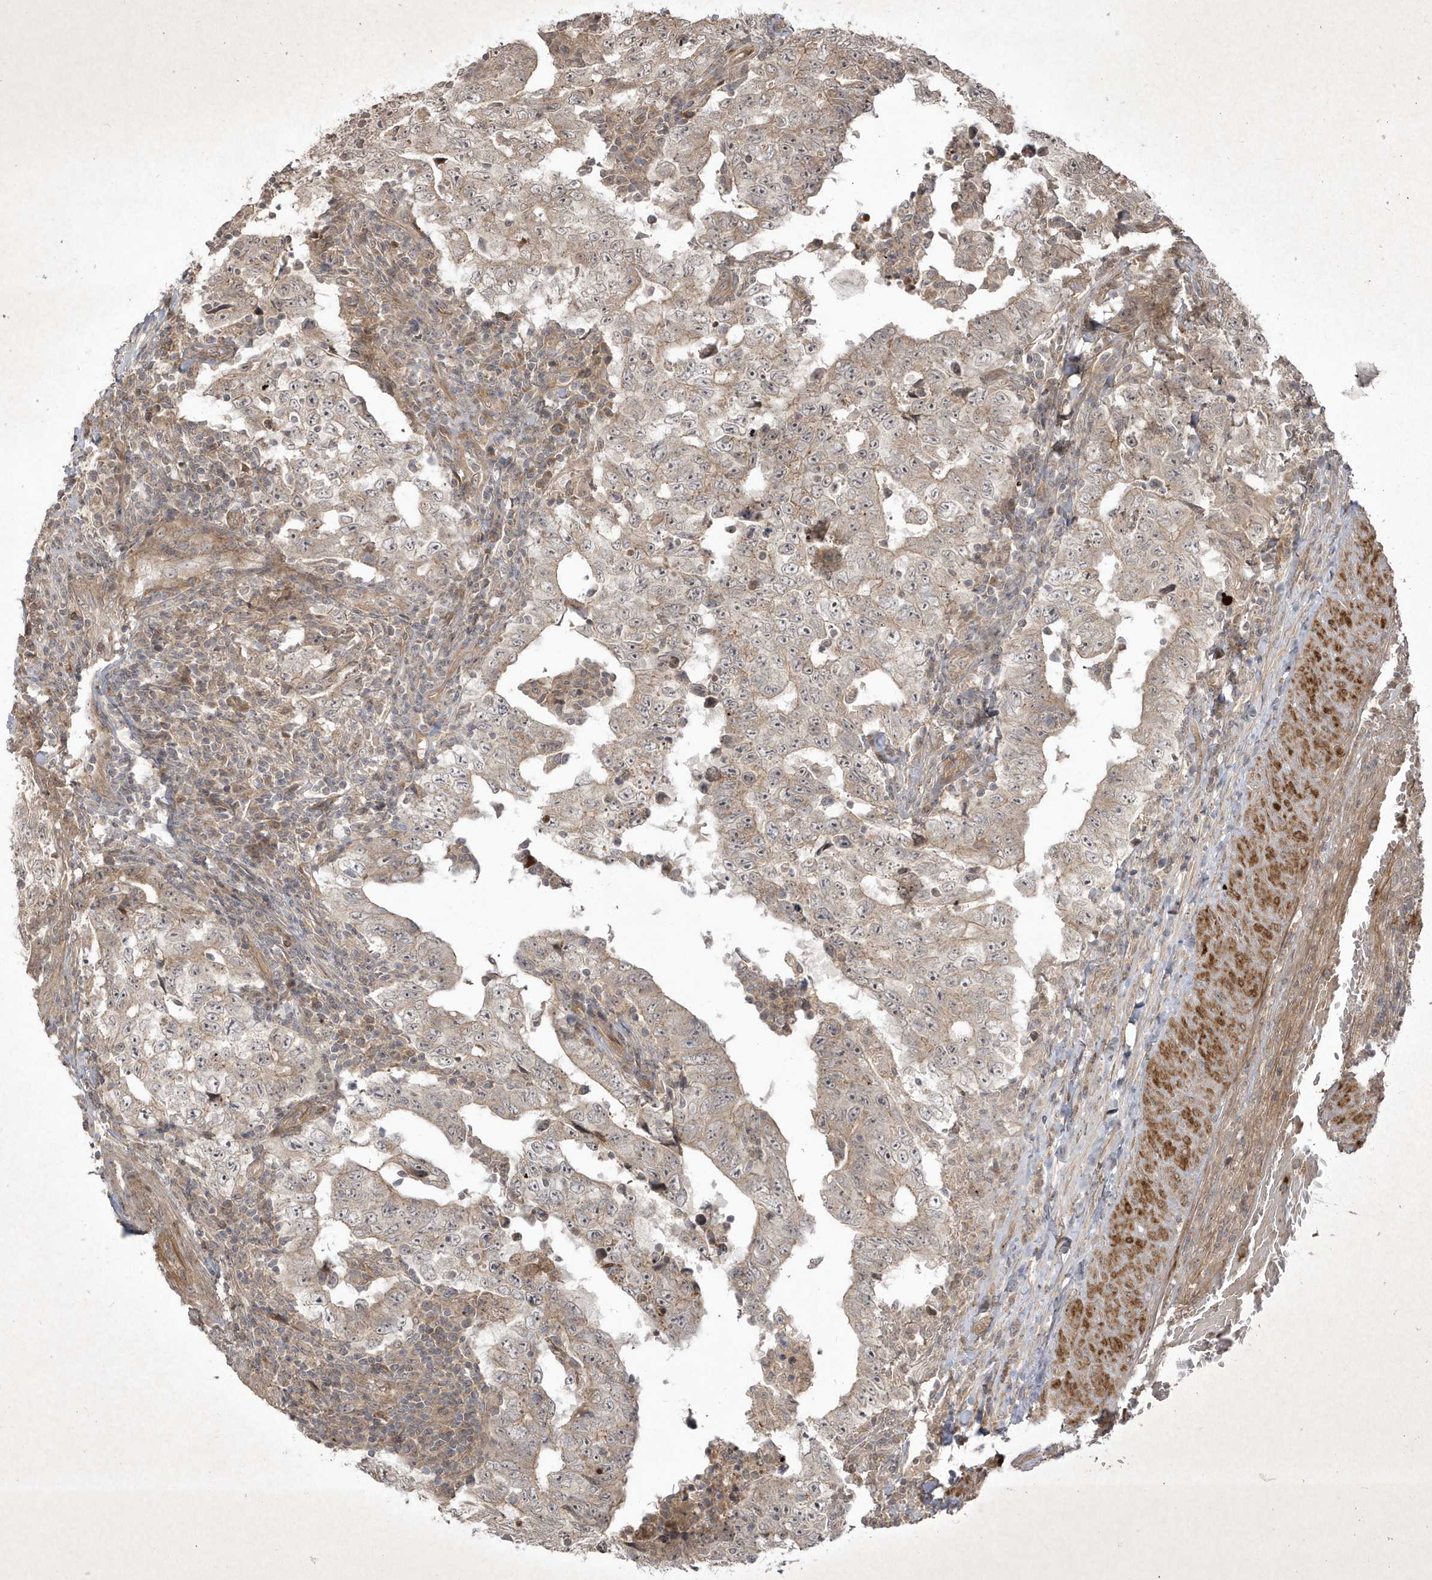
{"staining": {"intensity": "weak", "quantity": "<25%", "location": "cytoplasmic/membranous"}, "tissue": "testis cancer", "cell_type": "Tumor cells", "image_type": "cancer", "snomed": [{"axis": "morphology", "description": "Carcinoma, Embryonal, NOS"}, {"axis": "topography", "description": "Testis"}], "caption": "The image demonstrates no staining of tumor cells in testis embryonal carcinoma.", "gene": "FAM83C", "patient": {"sex": "male", "age": 26}}